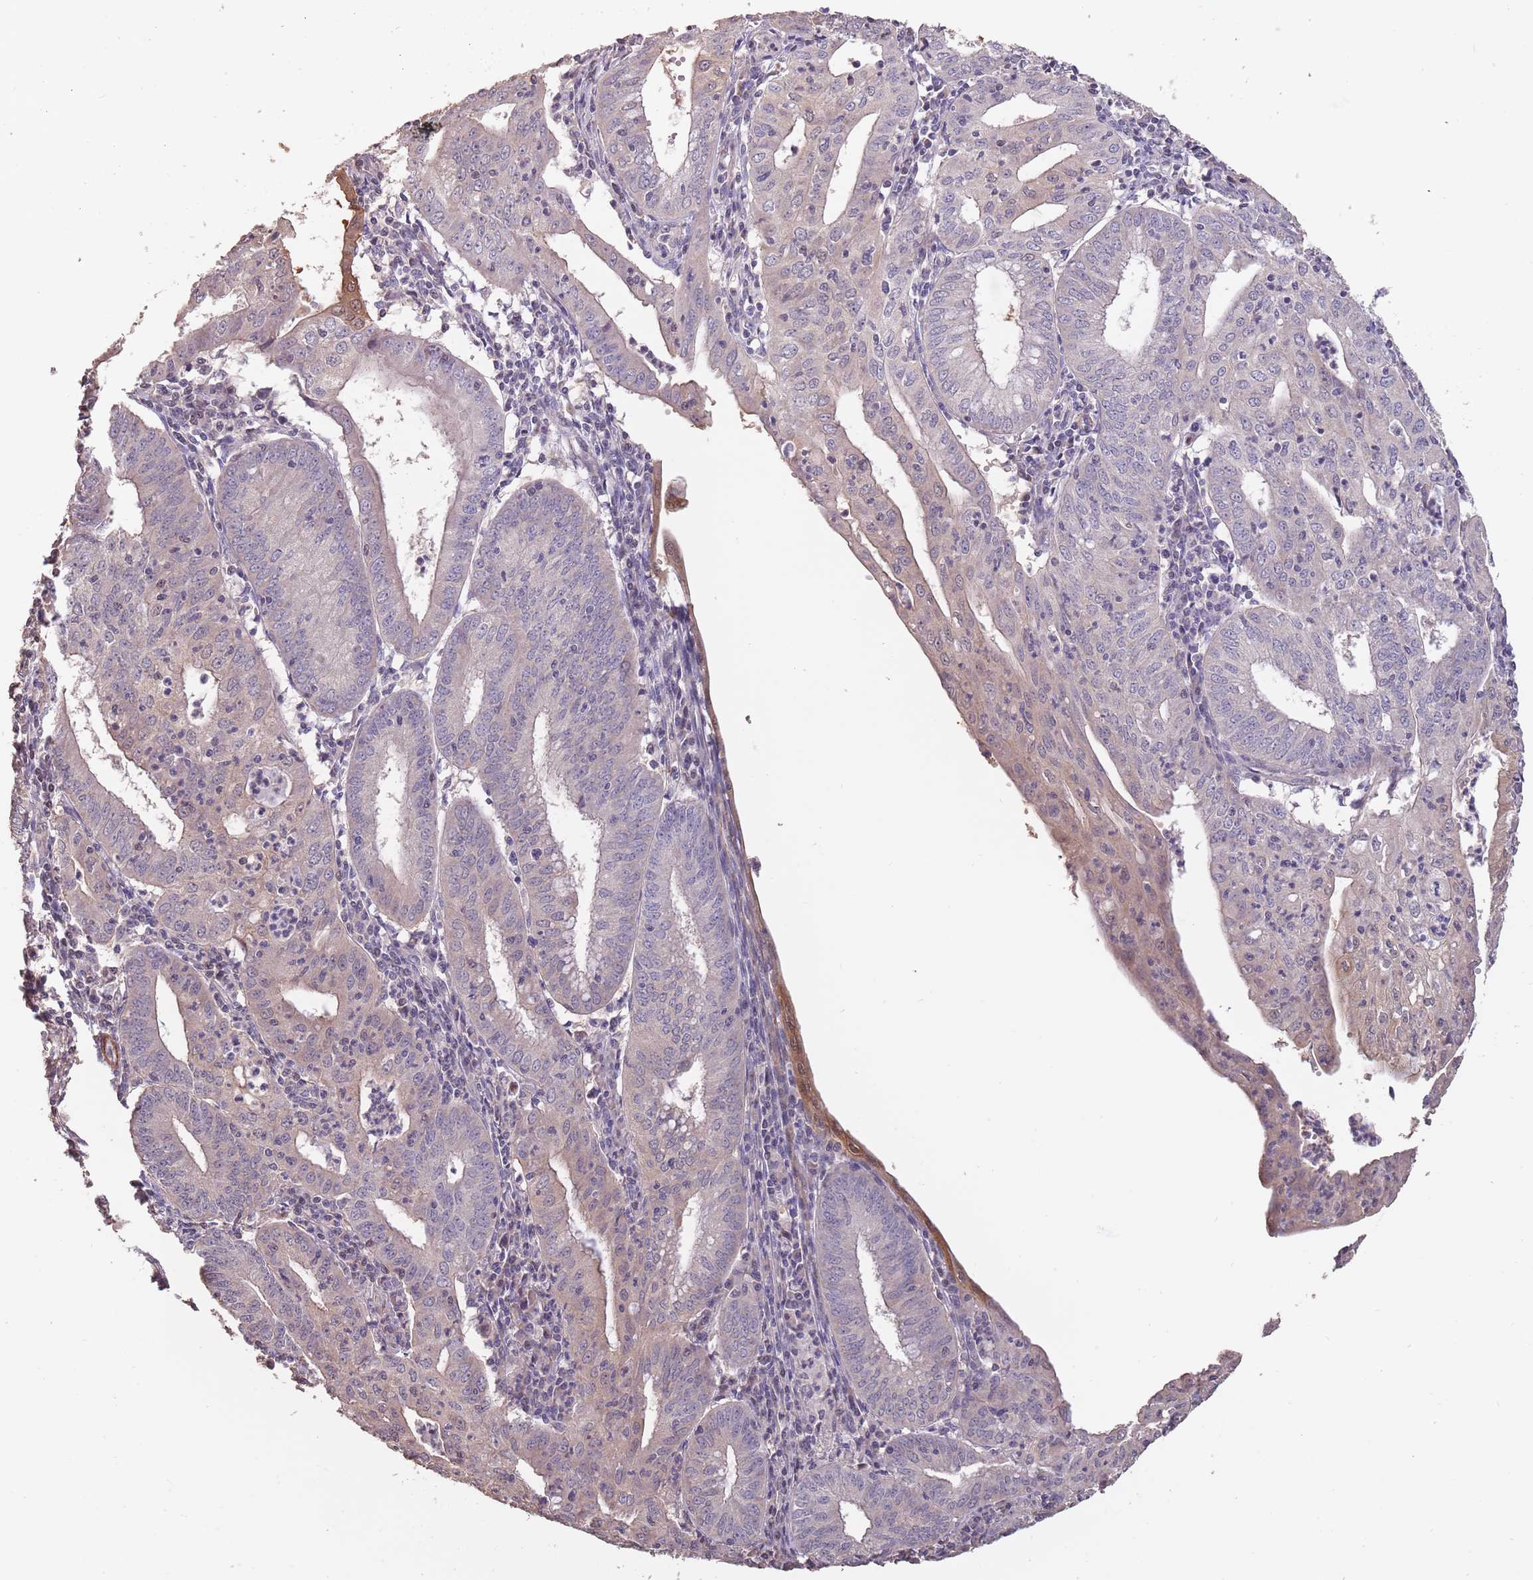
{"staining": {"intensity": "weak", "quantity": "<25%", "location": "cytoplasmic/membranous"}, "tissue": "endometrial cancer", "cell_type": "Tumor cells", "image_type": "cancer", "snomed": [{"axis": "morphology", "description": "Adenocarcinoma, NOS"}, {"axis": "topography", "description": "Endometrium"}], "caption": "DAB immunohistochemical staining of human adenocarcinoma (endometrial) shows no significant expression in tumor cells. (IHC, brightfield microscopy, high magnification).", "gene": "NLRC4", "patient": {"sex": "female", "age": 60}}